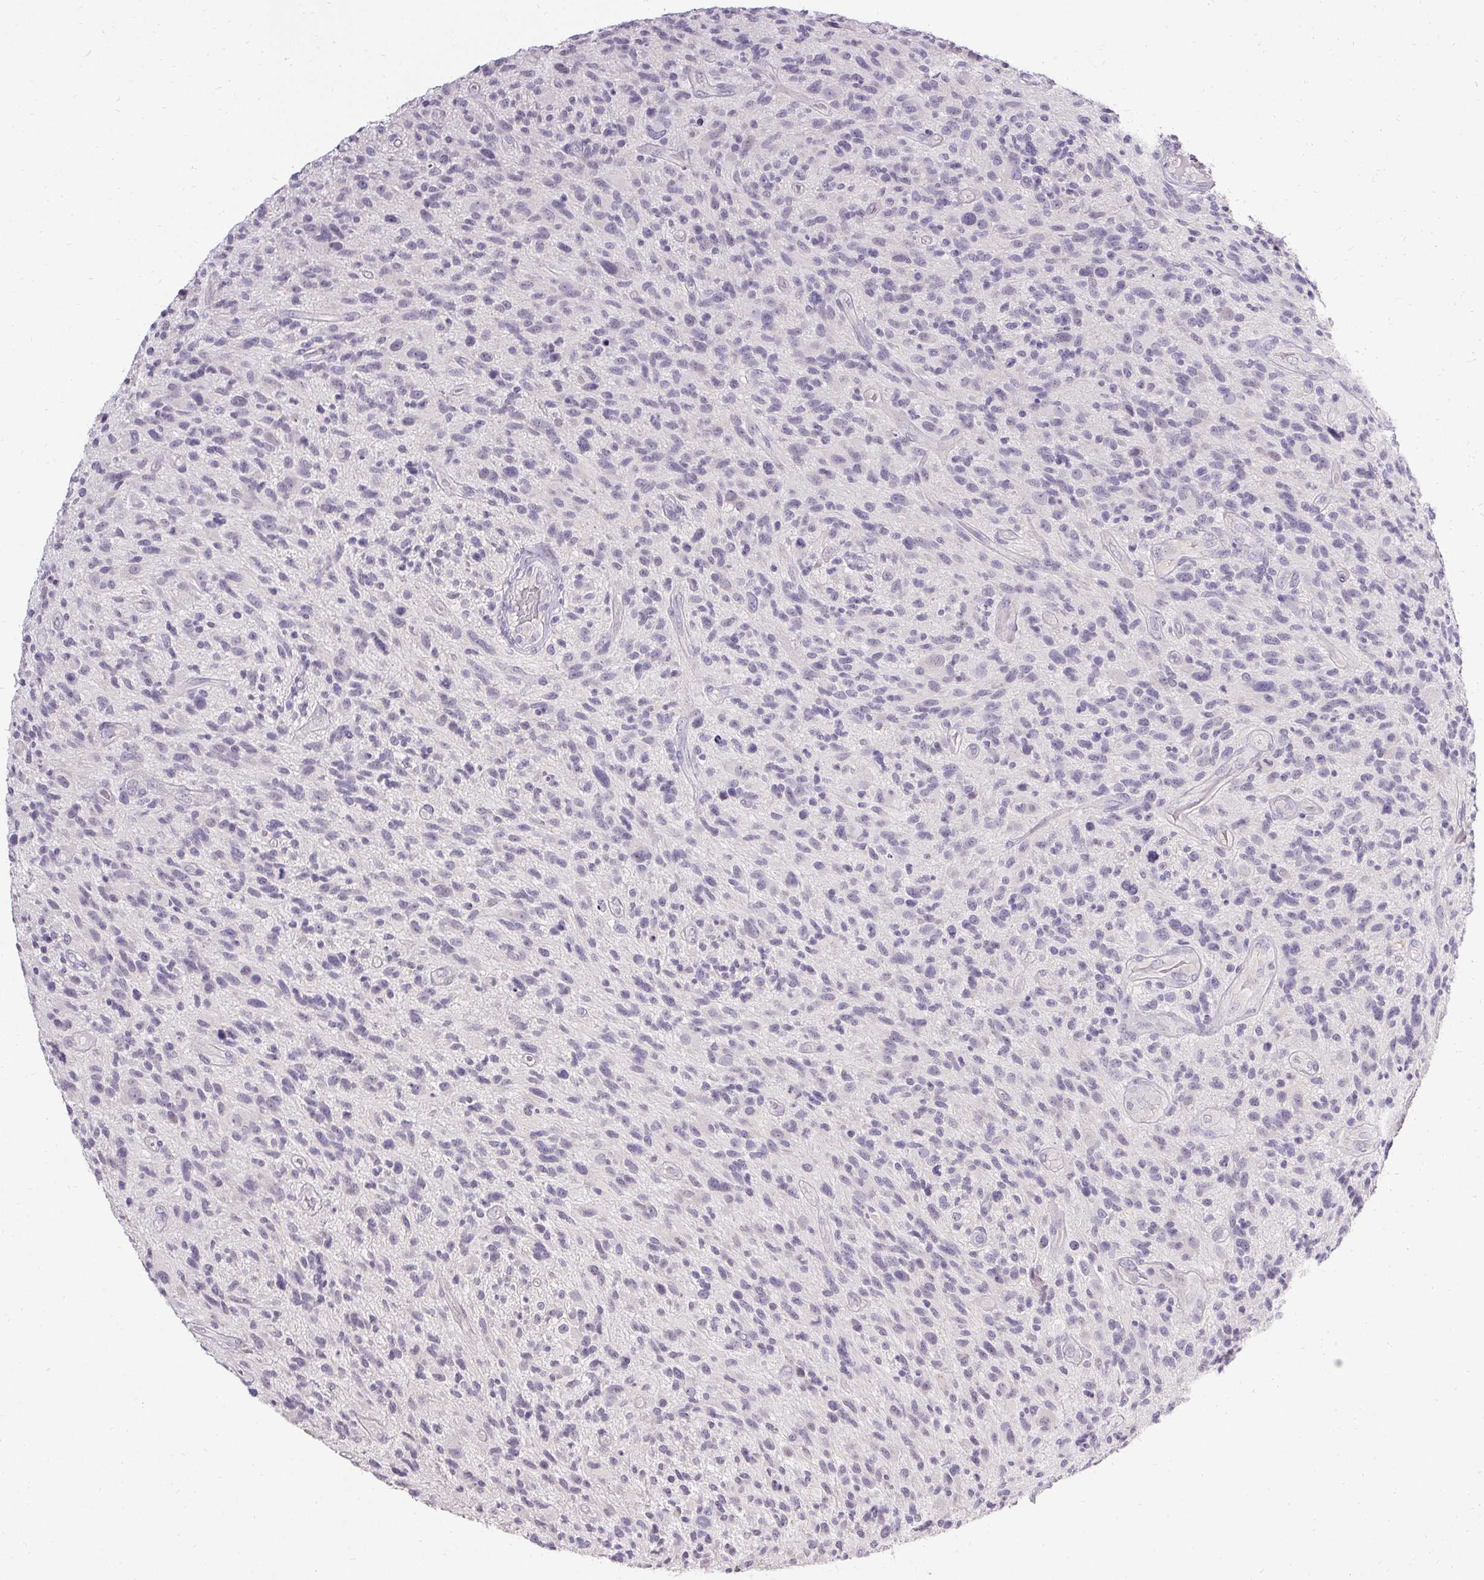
{"staining": {"intensity": "negative", "quantity": "none", "location": "none"}, "tissue": "glioma", "cell_type": "Tumor cells", "image_type": "cancer", "snomed": [{"axis": "morphology", "description": "Glioma, malignant, High grade"}, {"axis": "topography", "description": "Brain"}], "caption": "This micrograph is of glioma stained with immunohistochemistry to label a protein in brown with the nuclei are counter-stained blue. There is no positivity in tumor cells.", "gene": "PMEL", "patient": {"sex": "male", "age": 47}}